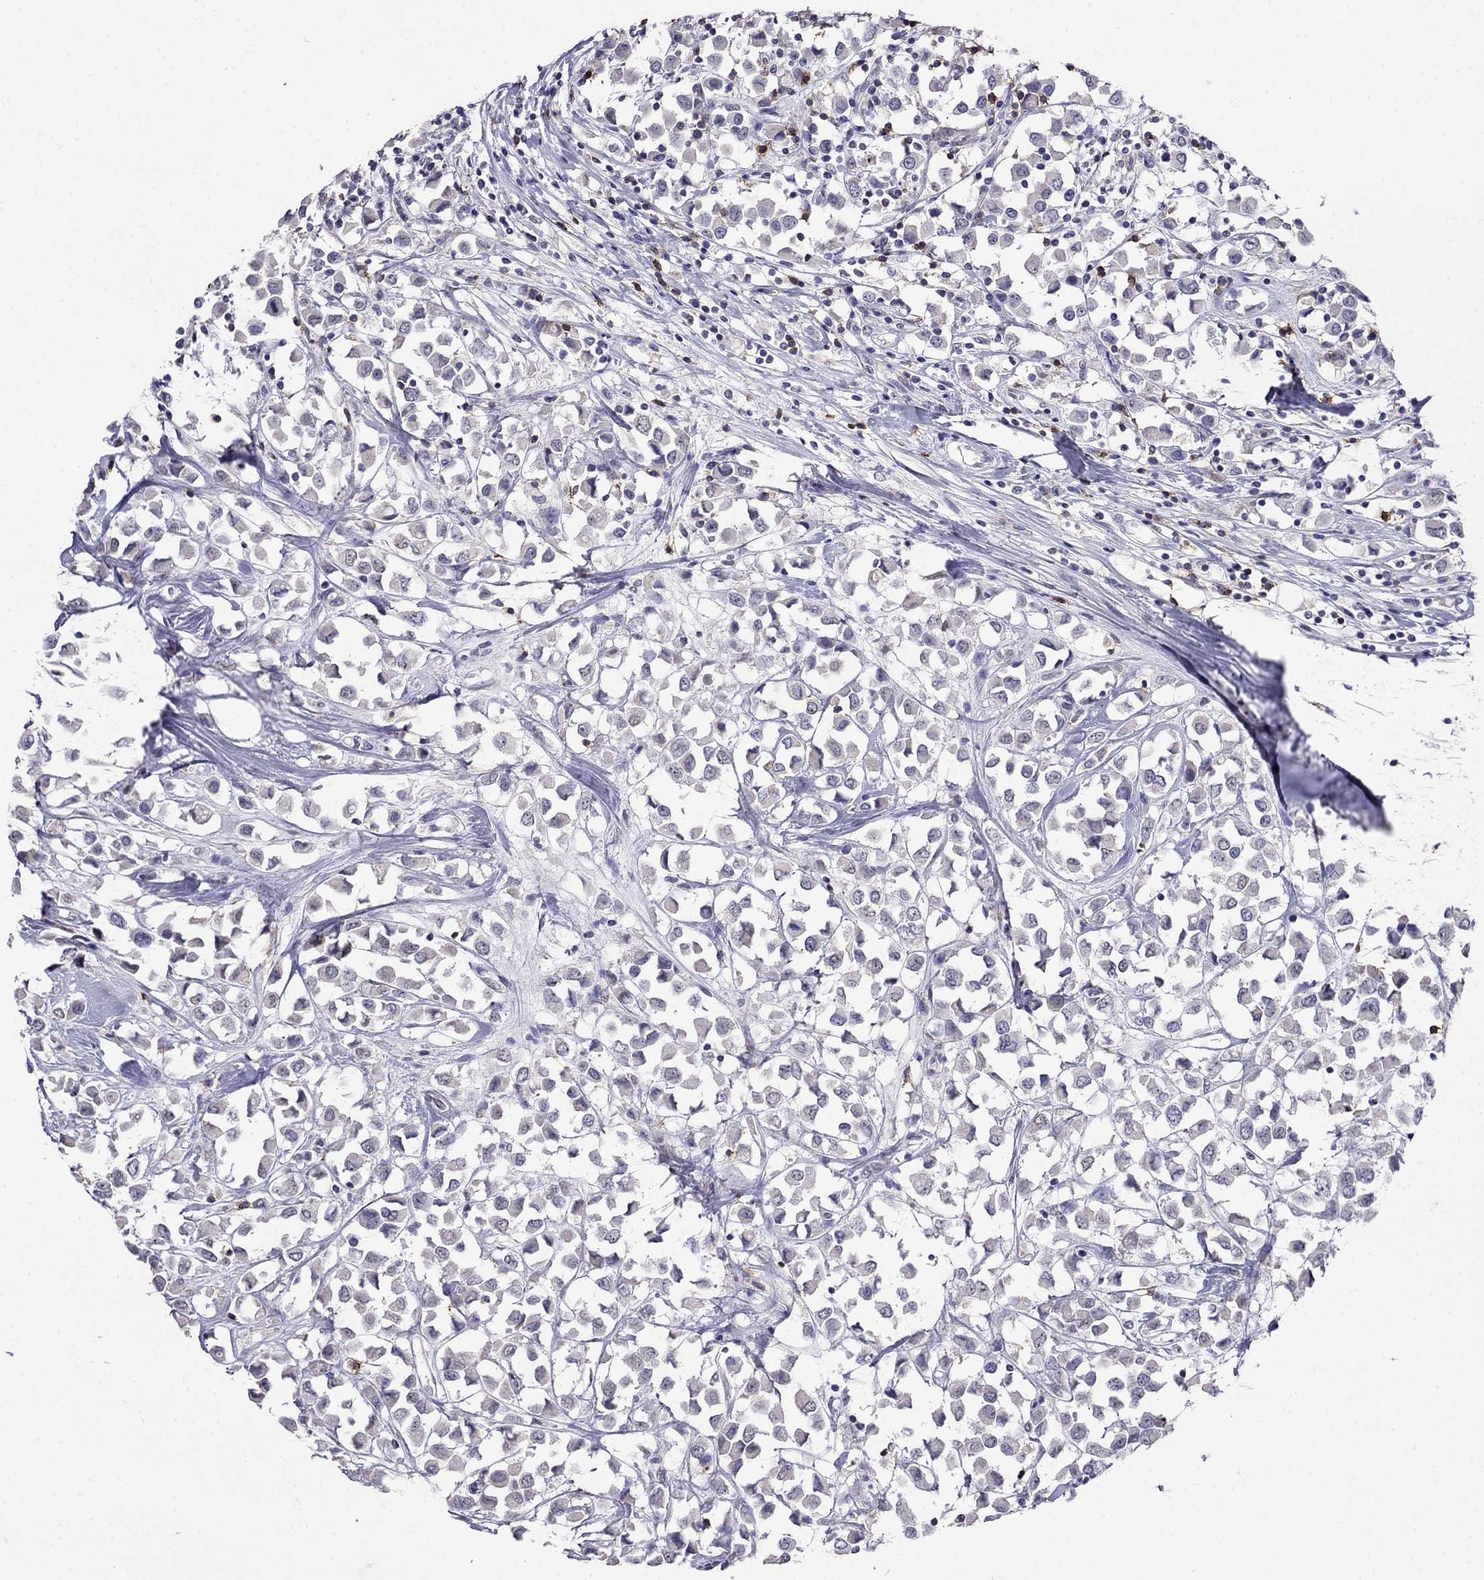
{"staining": {"intensity": "negative", "quantity": "none", "location": "none"}, "tissue": "breast cancer", "cell_type": "Tumor cells", "image_type": "cancer", "snomed": [{"axis": "morphology", "description": "Duct carcinoma"}, {"axis": "topography", "description": "Breast"}], "caption": "A high-resolution micrograph shows immunohistochemistry staining of breast cancer (invasive ductal carcinoma), which shows no significant staining in tumor cells.", "gene": "CD8B", "patient": {"sex": "female", "age": 61}}